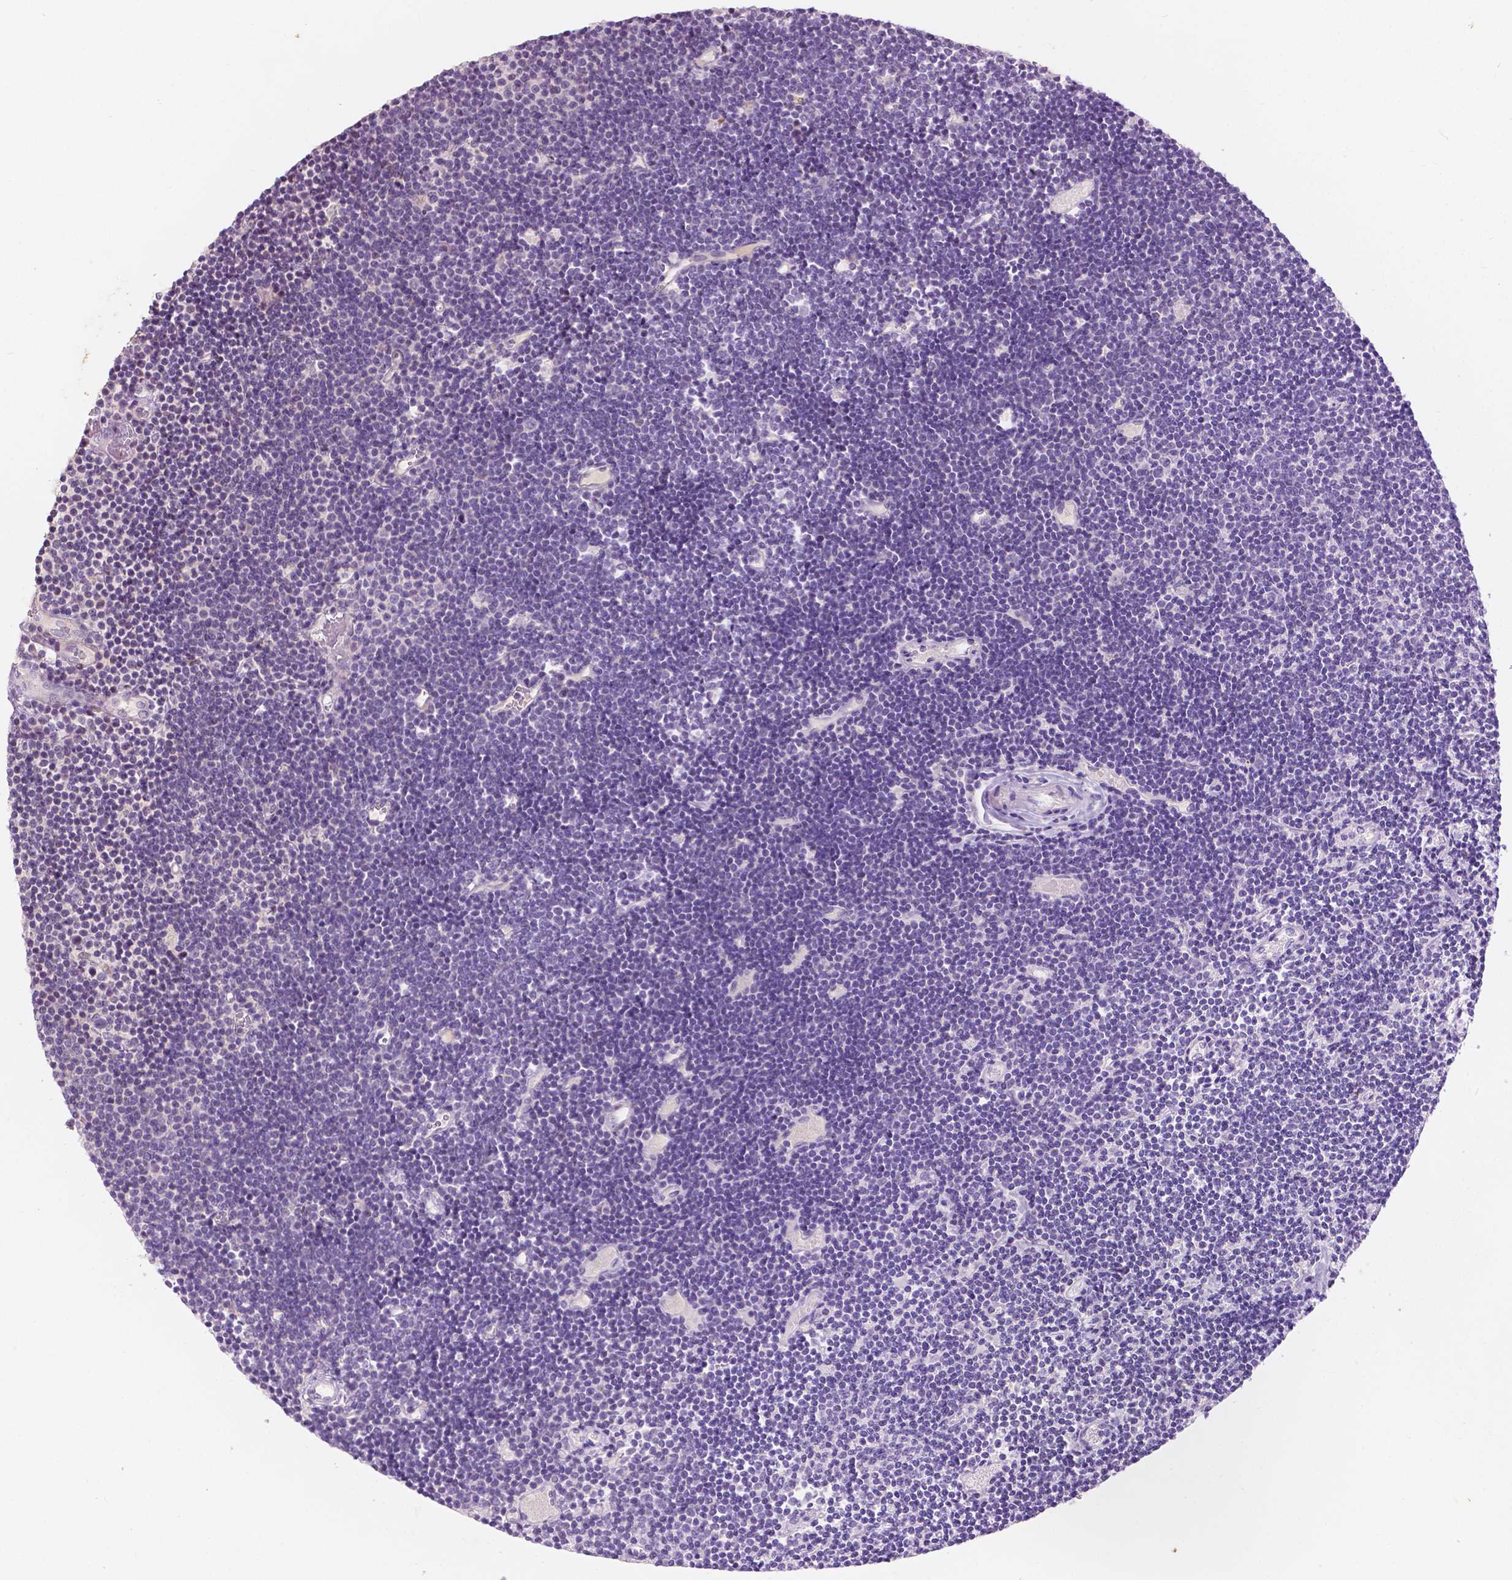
{"staining": {"intensity": "negative", "quantity": "none", "location": "none"}, "tissue": "lymphoma", "cell_type": "Tumor cells", "image_type": "cancer", "snomed": [{"axis": "morphology", "description": "Malignant lymphoma, non-Hodgkin's type, Low grade"}, {"axis": "topography", "description": "Brain"}], "caption": "High power microscopy micrograph of an immunohistochemistry (IHC) micrograph of malignant lymphoma, non-Hodgkin's type (low-grade), revealing no significant staining in tumor cells.", "gene": "GPR37", "patient": {"sex": "female", "age": 66}}